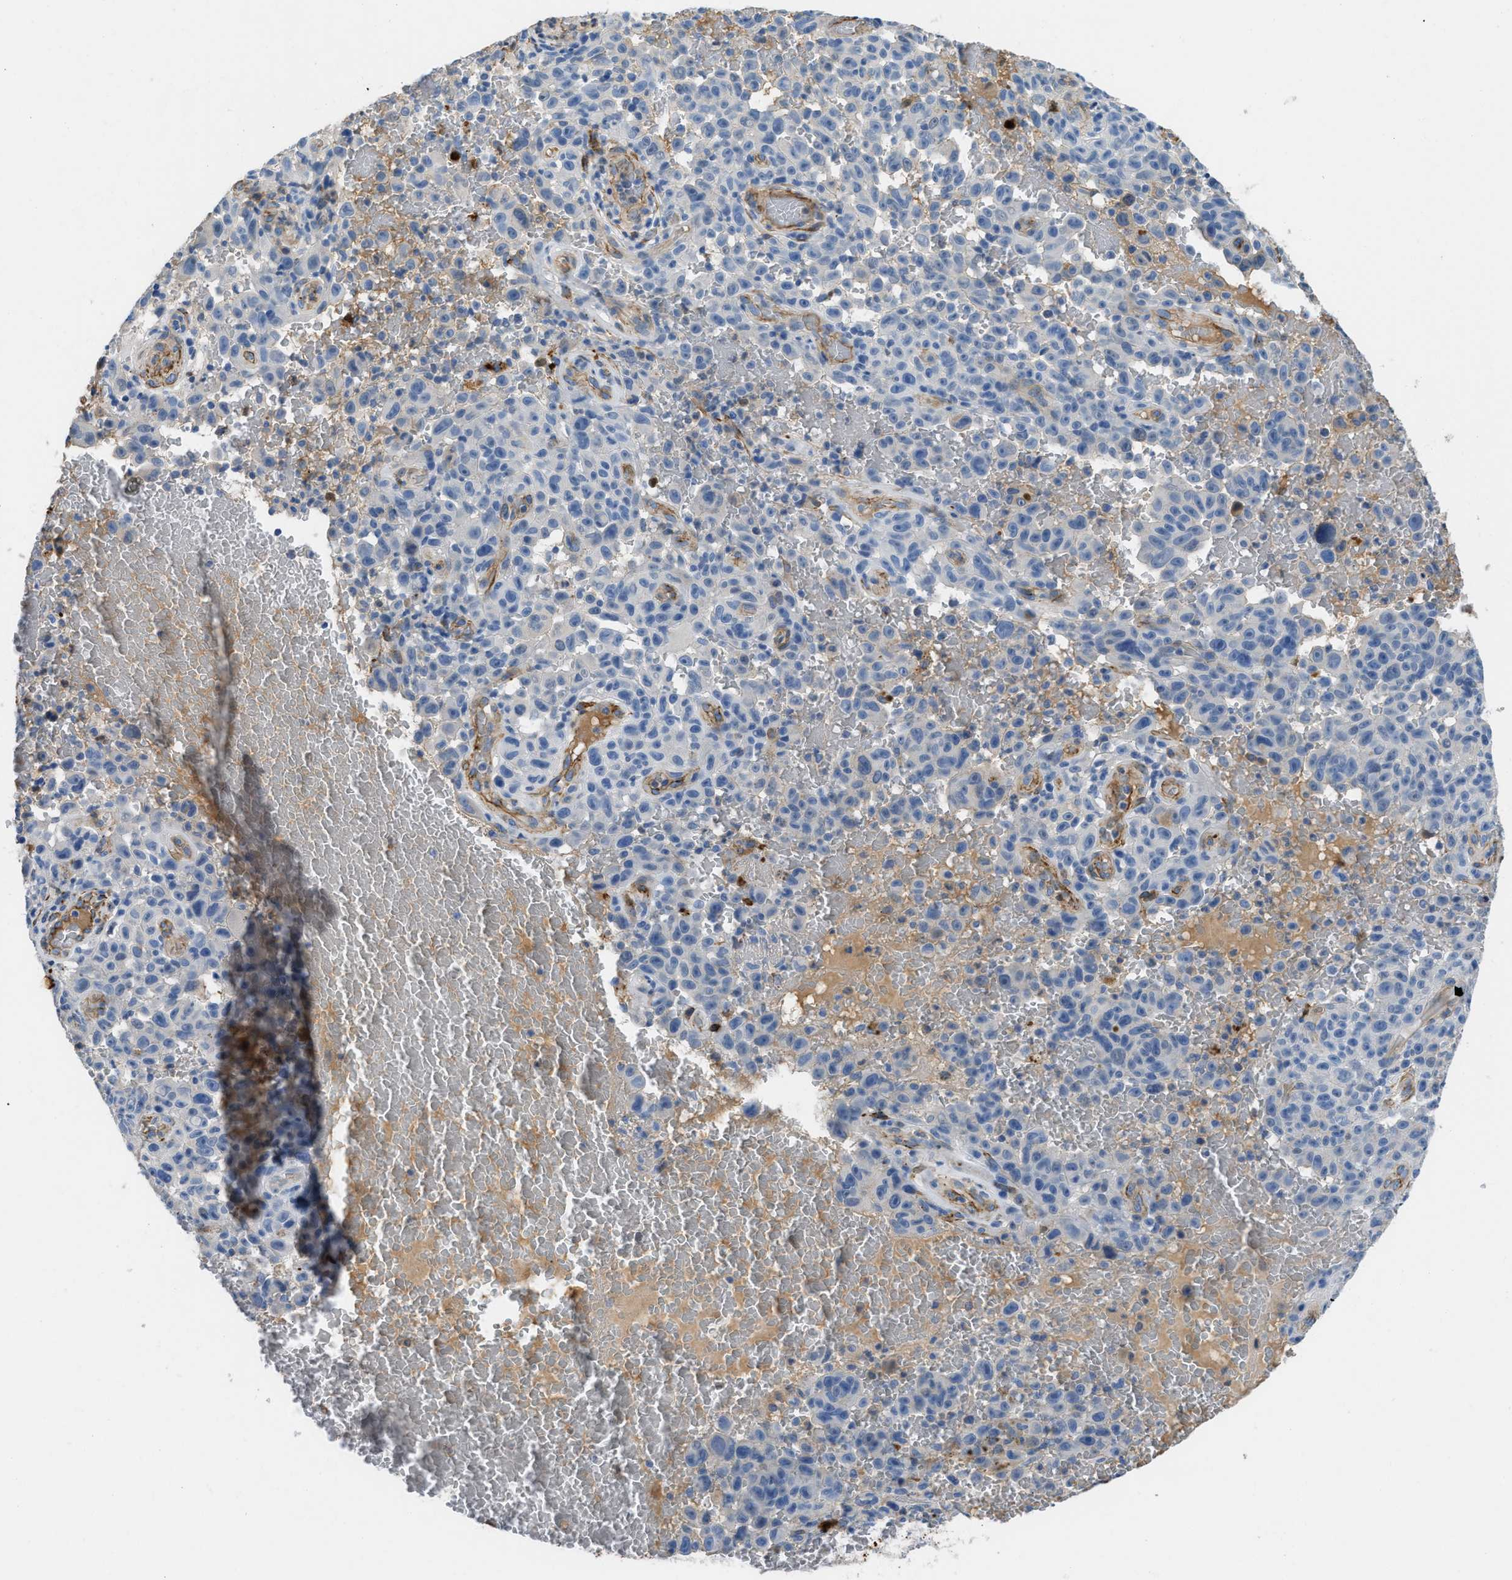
{"staining": {"intensity": "negative", "quantity": "none", "location": "none"}, "tissue": "melanoma", "cell_type": "Tumor cells", "image_type": "cancer", "snomed": [{"axis": "morphology", "description": "Malignant melanoma, NOS"}, {"axis": "topography", "description": "Skin"}], "caption": "Histopathology image shows no significant protein staining in tumor cells of malignant melanoma.", "gene": "SPEG", "patient": {"sex": "female", "age": 82}}